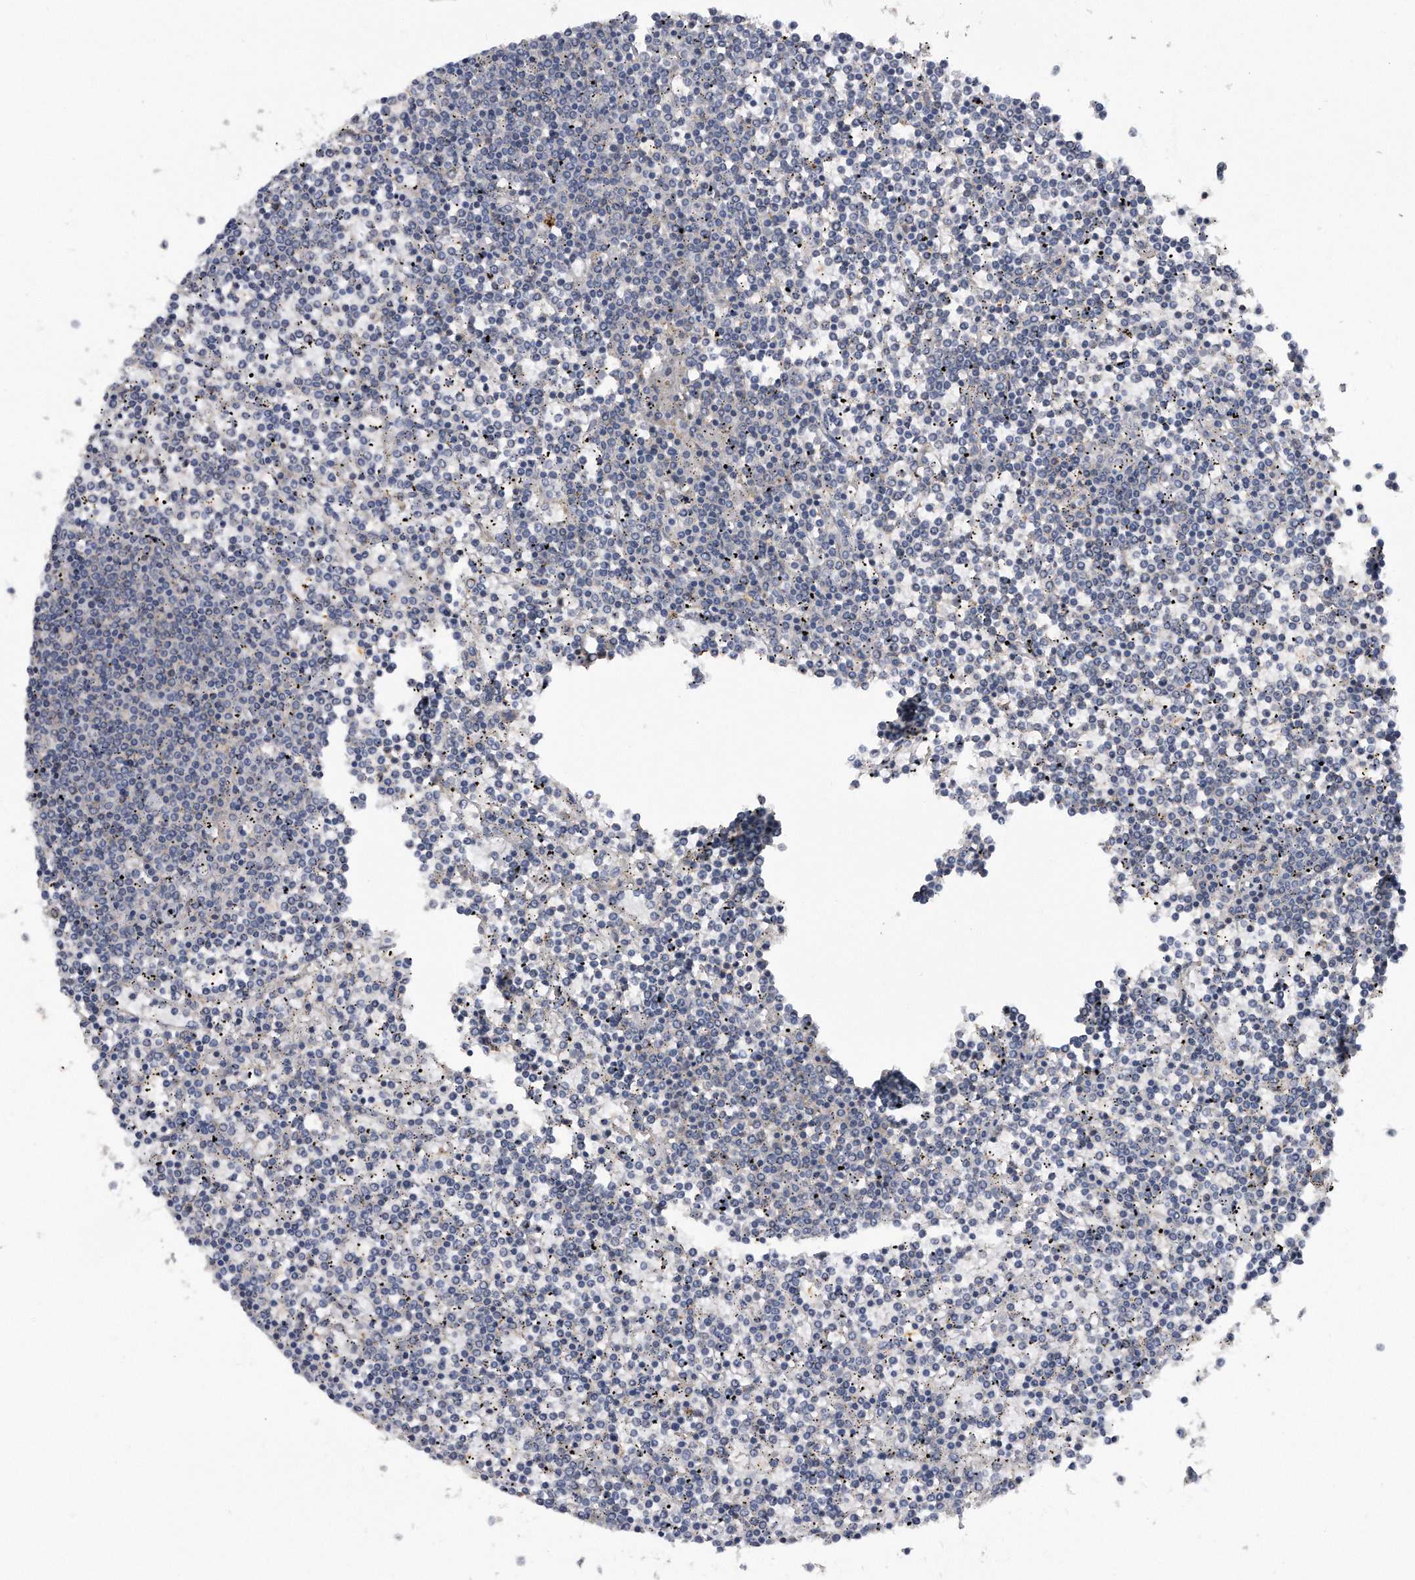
{"staining": {"intensity": "negative", "quantity": "none", "location": "none"}, "tissue": "lymphoma", "cell_type": "Tumor cells", "image_type": "cancer", "snomed": [{"axis": "morphology", "description": "Malignant lymphoma, non-Hodgkin's type, Low grade"}, {"axis": "topography", "description": "Spleen"}], "caption": "High magnification brightfield microscopy of lymphoma stained with DAB (brown) and counterstained with hematoxylin (blue): tumor cells show no significant expression.", "gene": "KCND3", "patient": {"sex": "female", "age": 19}}